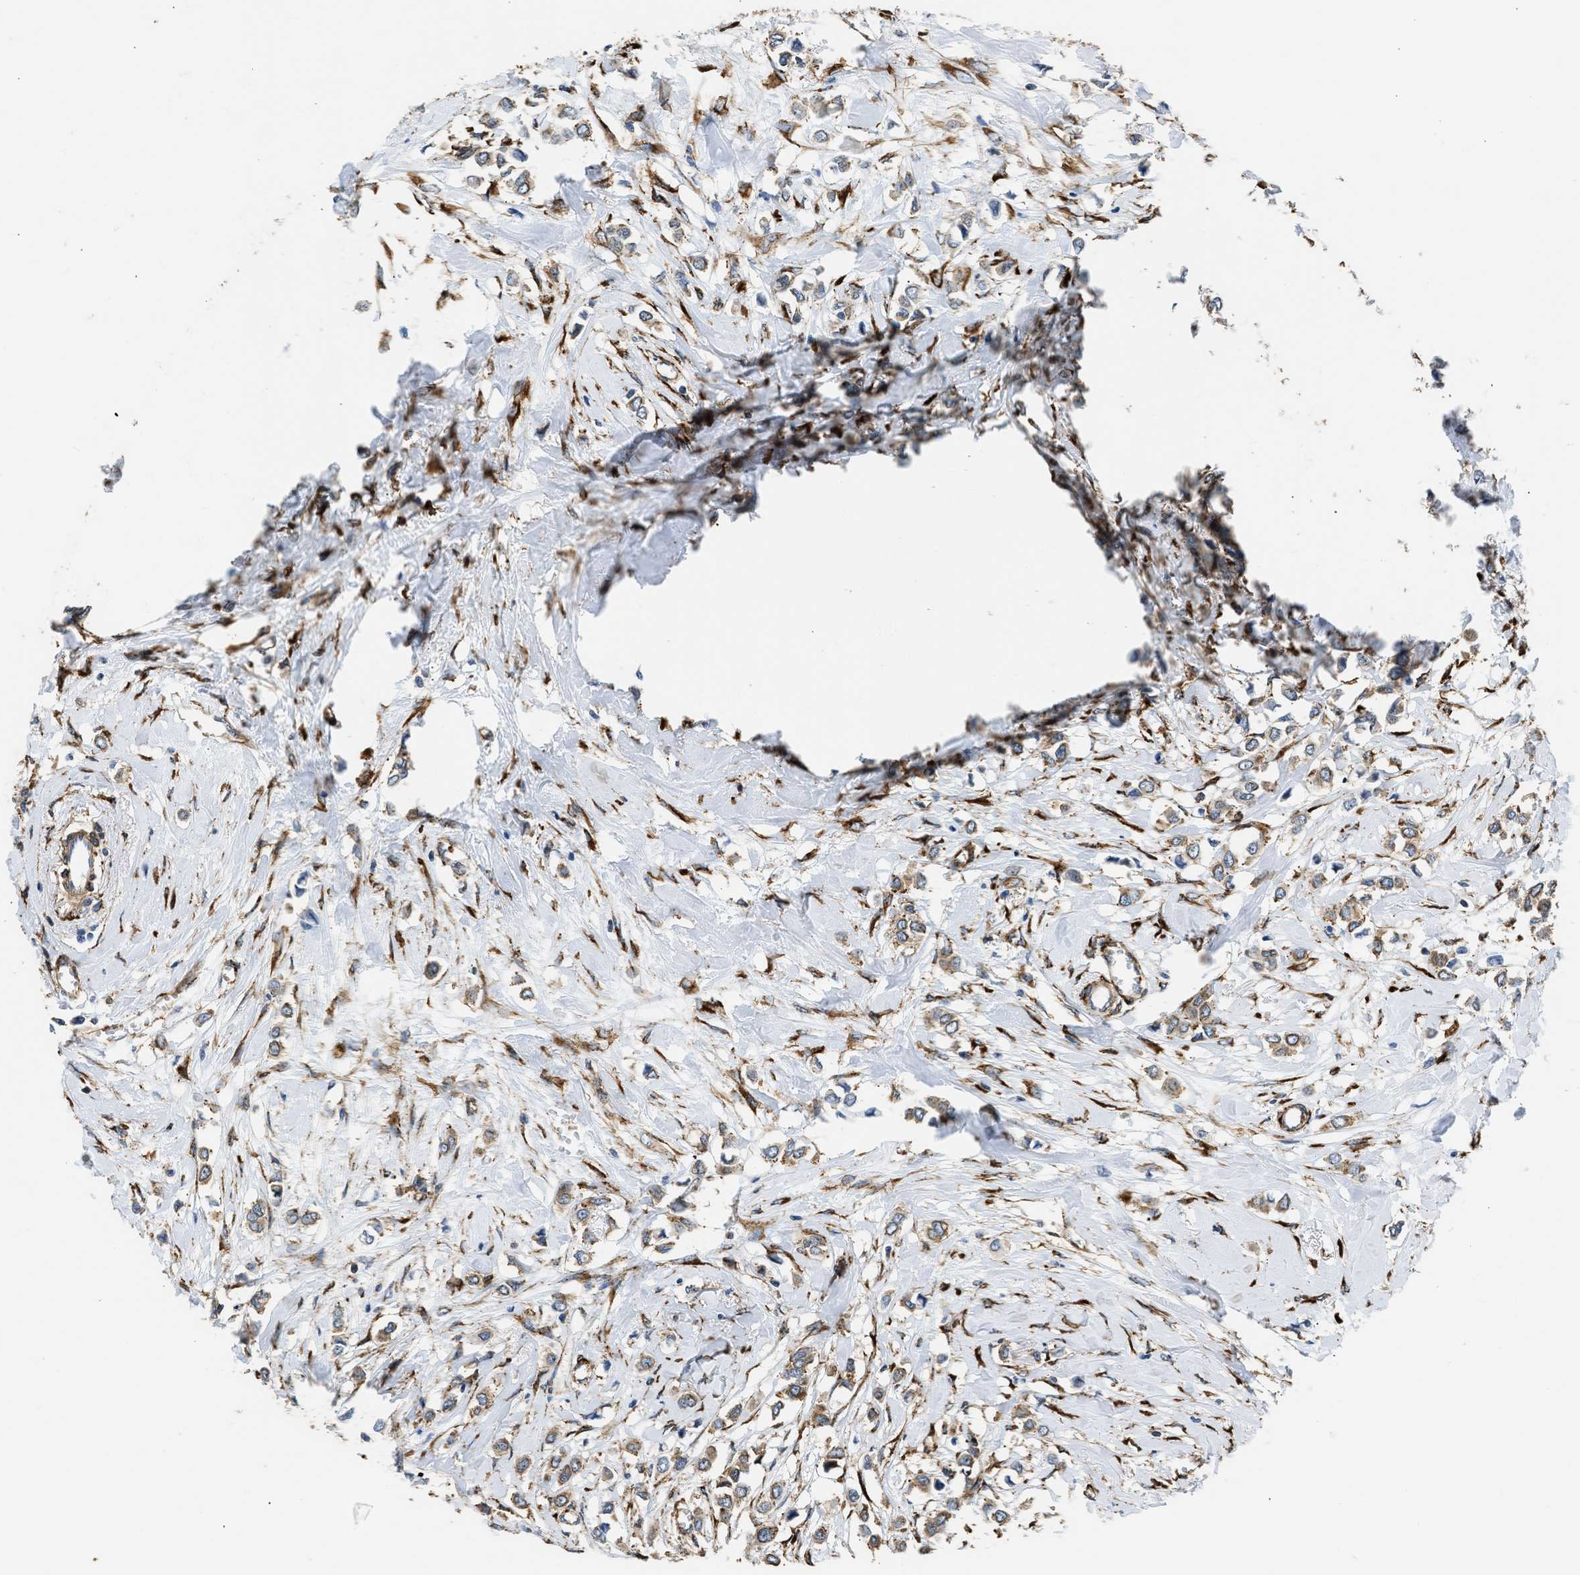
{"staining": {"intensity": "weak", "quantity": ">75%", "location": "cytoplasmic/membranous"}, "tissue": "breast cancer", "cell_type": "Tumor cells", "image_type": "cancer", "snomed": [{"axis": "morphology", "description": "Lobular carcinoma"}, {"axis": "topography", "description": "Breast"}], "caption": "Tumor cells display low levels of weak cytoplasmic/membranous expression in about >75% of cells in breast cancer (lobular carcinoma).", "gene": "SEPTIN2", "patient": {"sex": "female", "age": 51}}